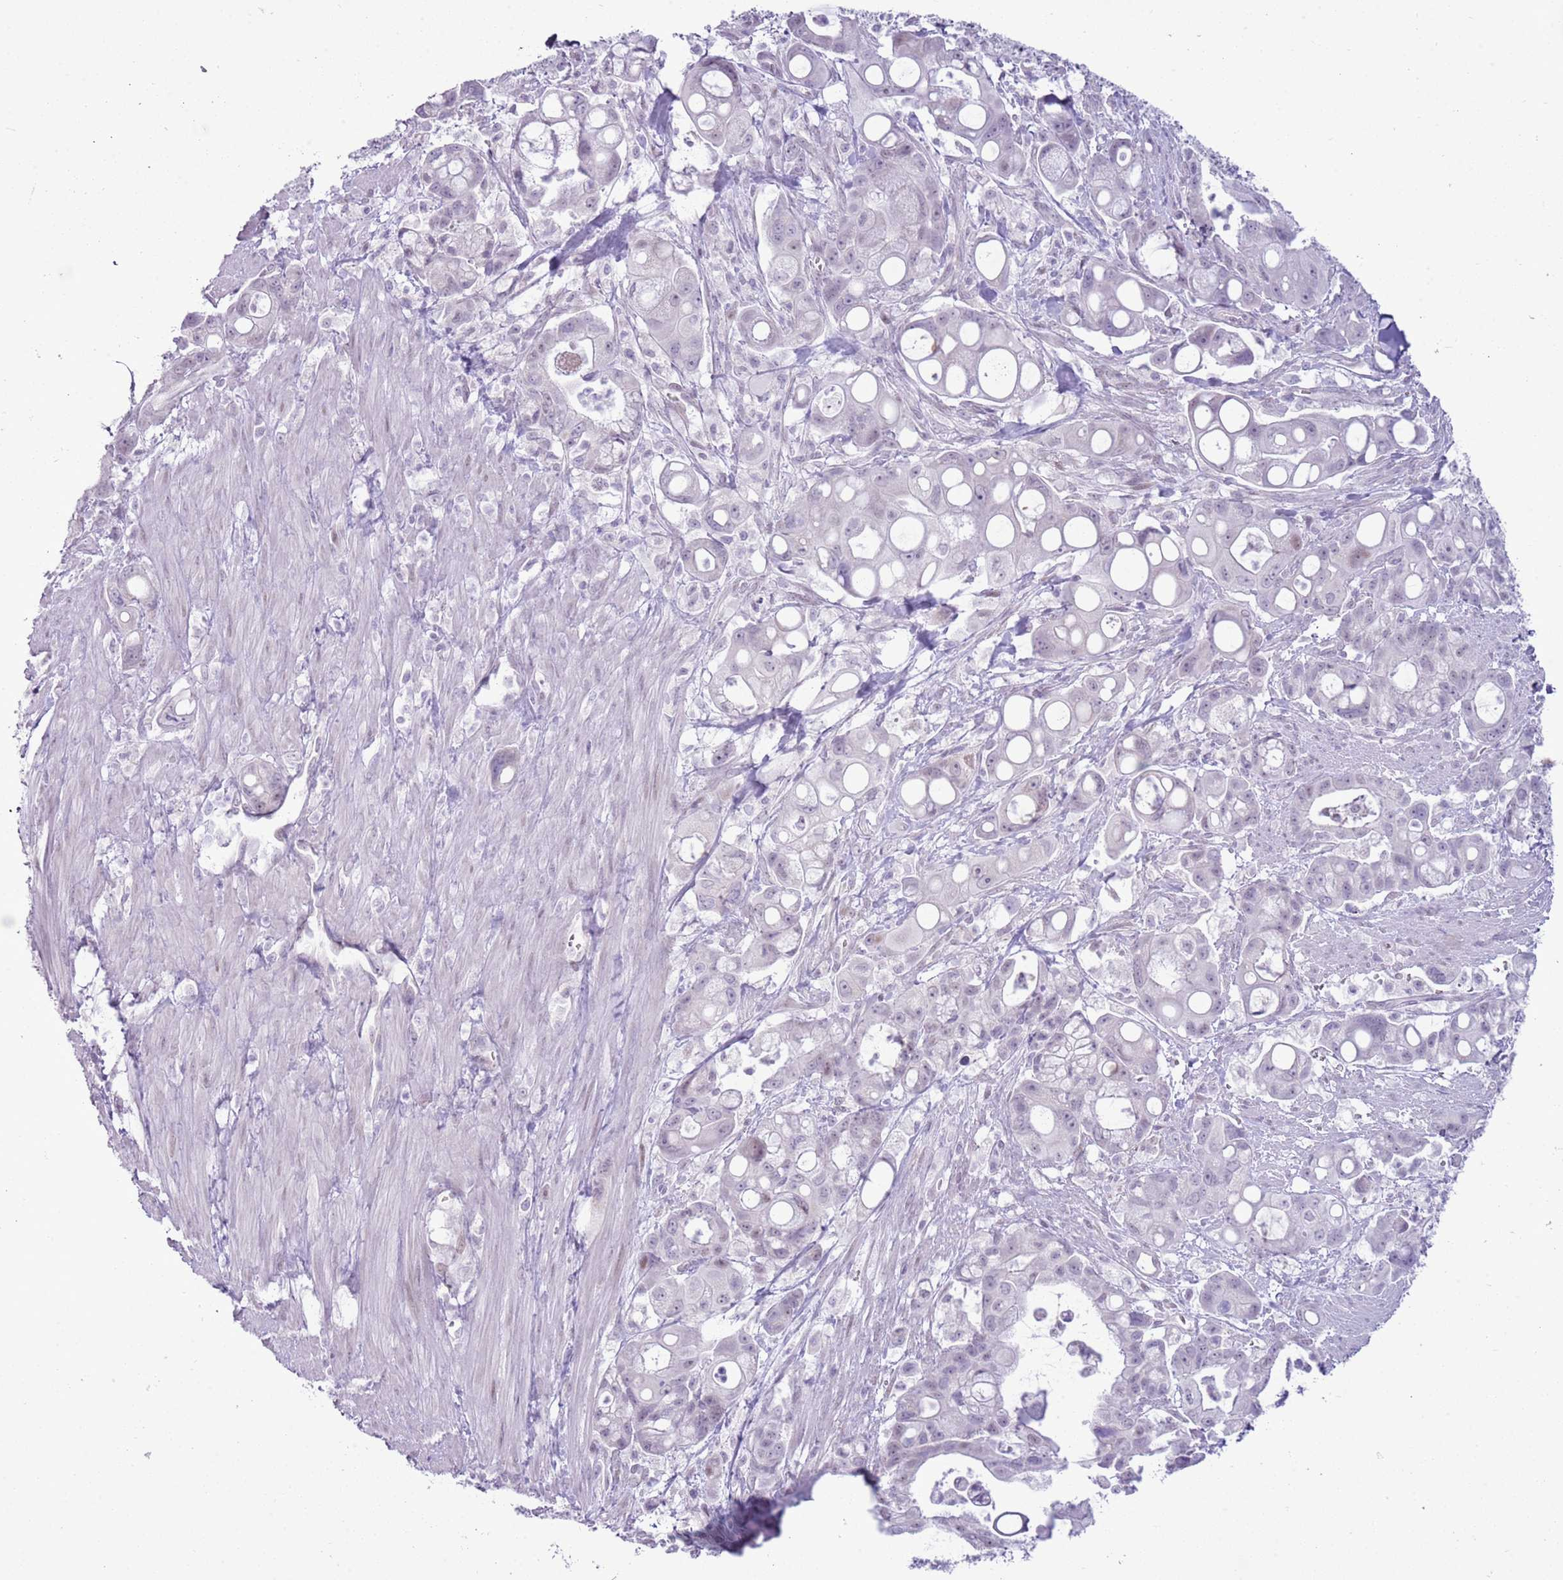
{"staining": {"intensity": "negative", "quantity": "none", "location": "none"}, "tissue": "pancreatic cancer", "cell_type": "Tumor cells", "image_type": "cancer", "snomed": [{"axis": "morphology", "description": "Adenocarcinoma, NOS"}, {"axis": "topography", "description": "Pancreas"}], "caption": "The photomicrograph exhibits no staining of tumor cells in pancreatic cancer.", "gene": "RPL3L", "patient": {"sex": "male", "age": 68}}